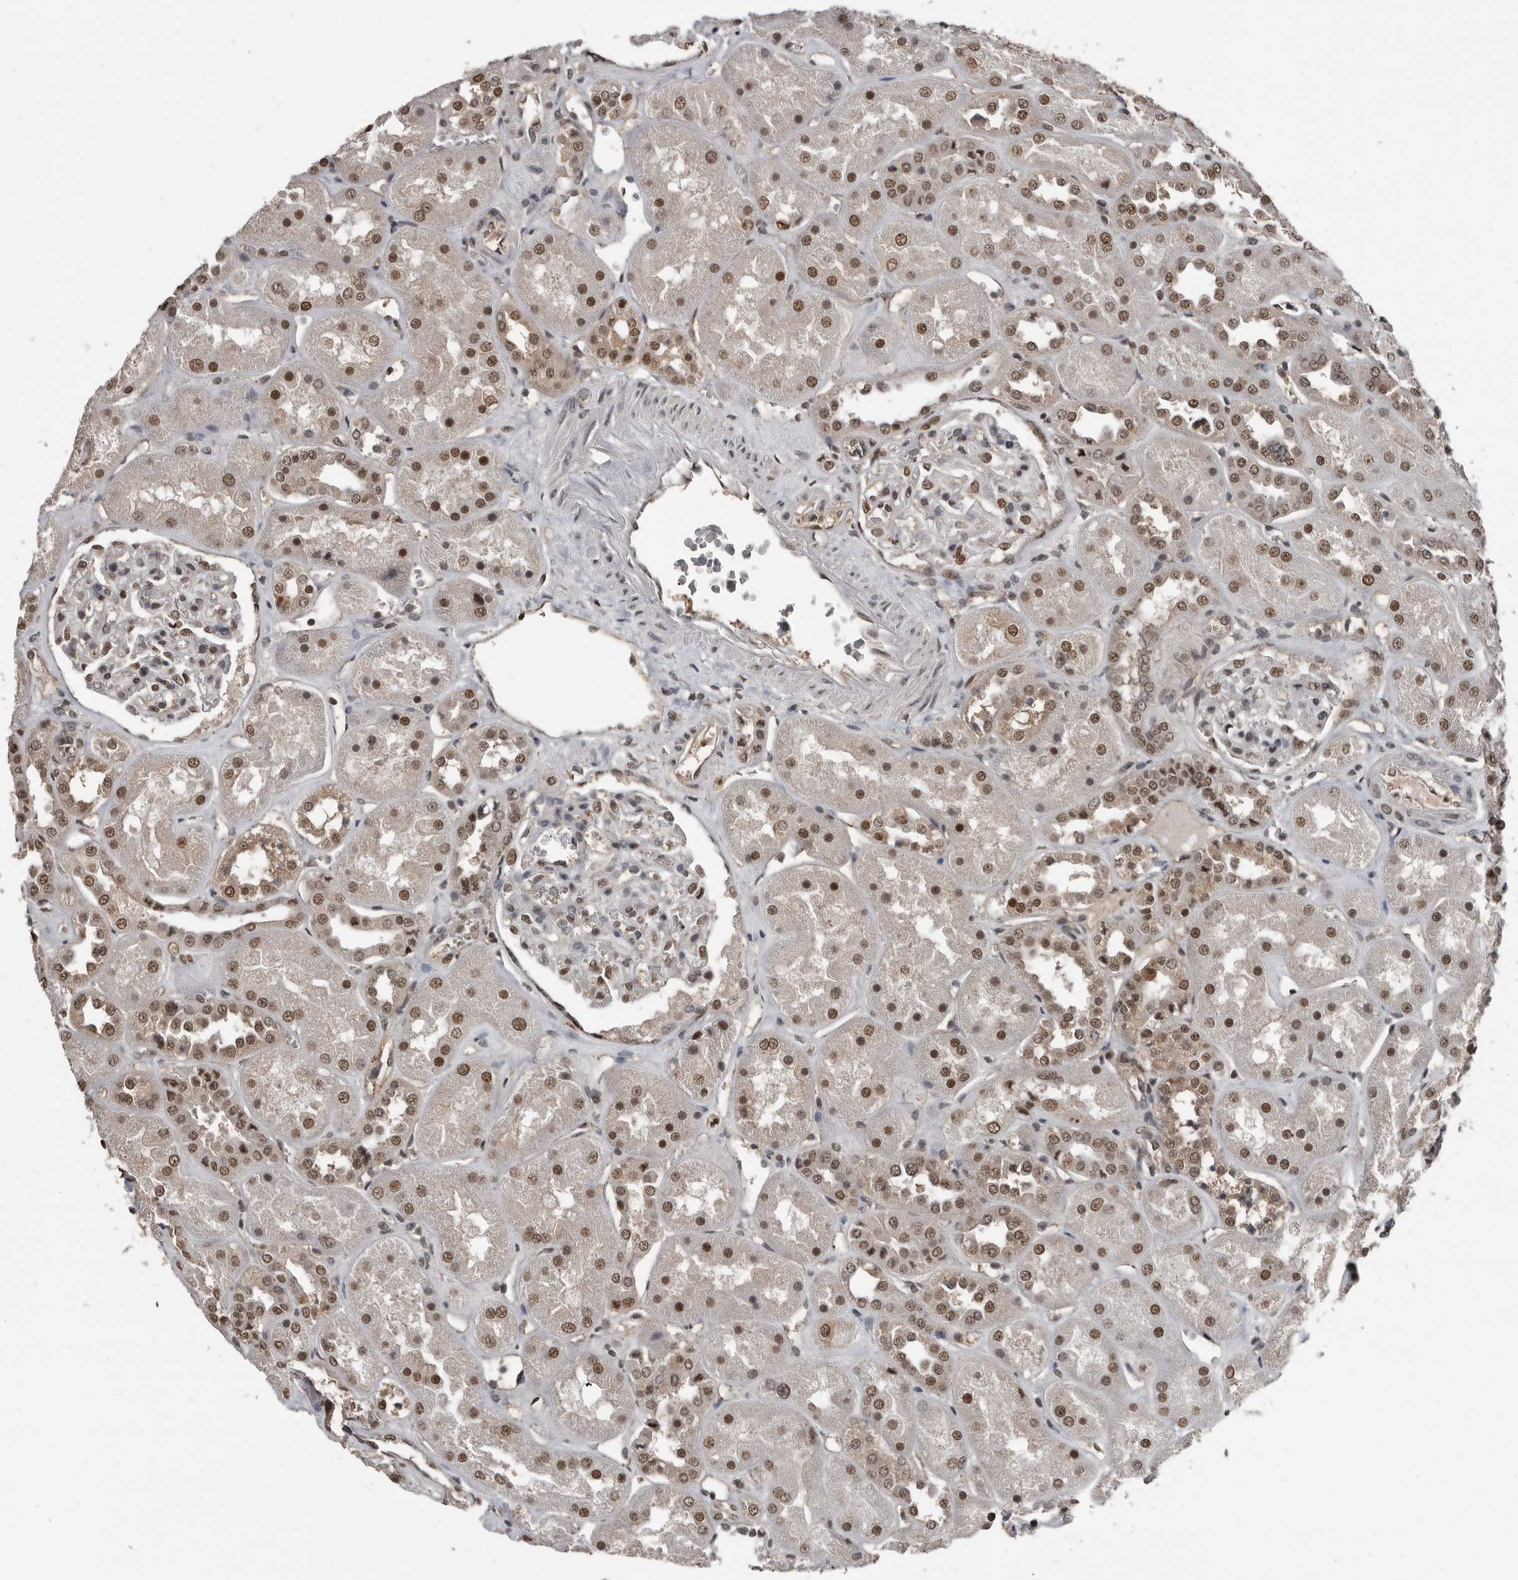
{"staining": {"intensity": "strong", "quantity": "25%-75%", "location": "nuclear"}, "tissue": "kidney", "cell_type": "Cells in glomeruli", "image_type": "normal", "snomed": [{"axis": "morphology", "description": "Normal tissue, NOS"}, {"axis": "topography", "description": "Kidney"}], "caption": "Strong nuclear protein expression is seen in about 25%-75% of cells in glomeruli in kidney.", "gene": "CHD1L", "patient": {"sex": "male", "age": 70}}